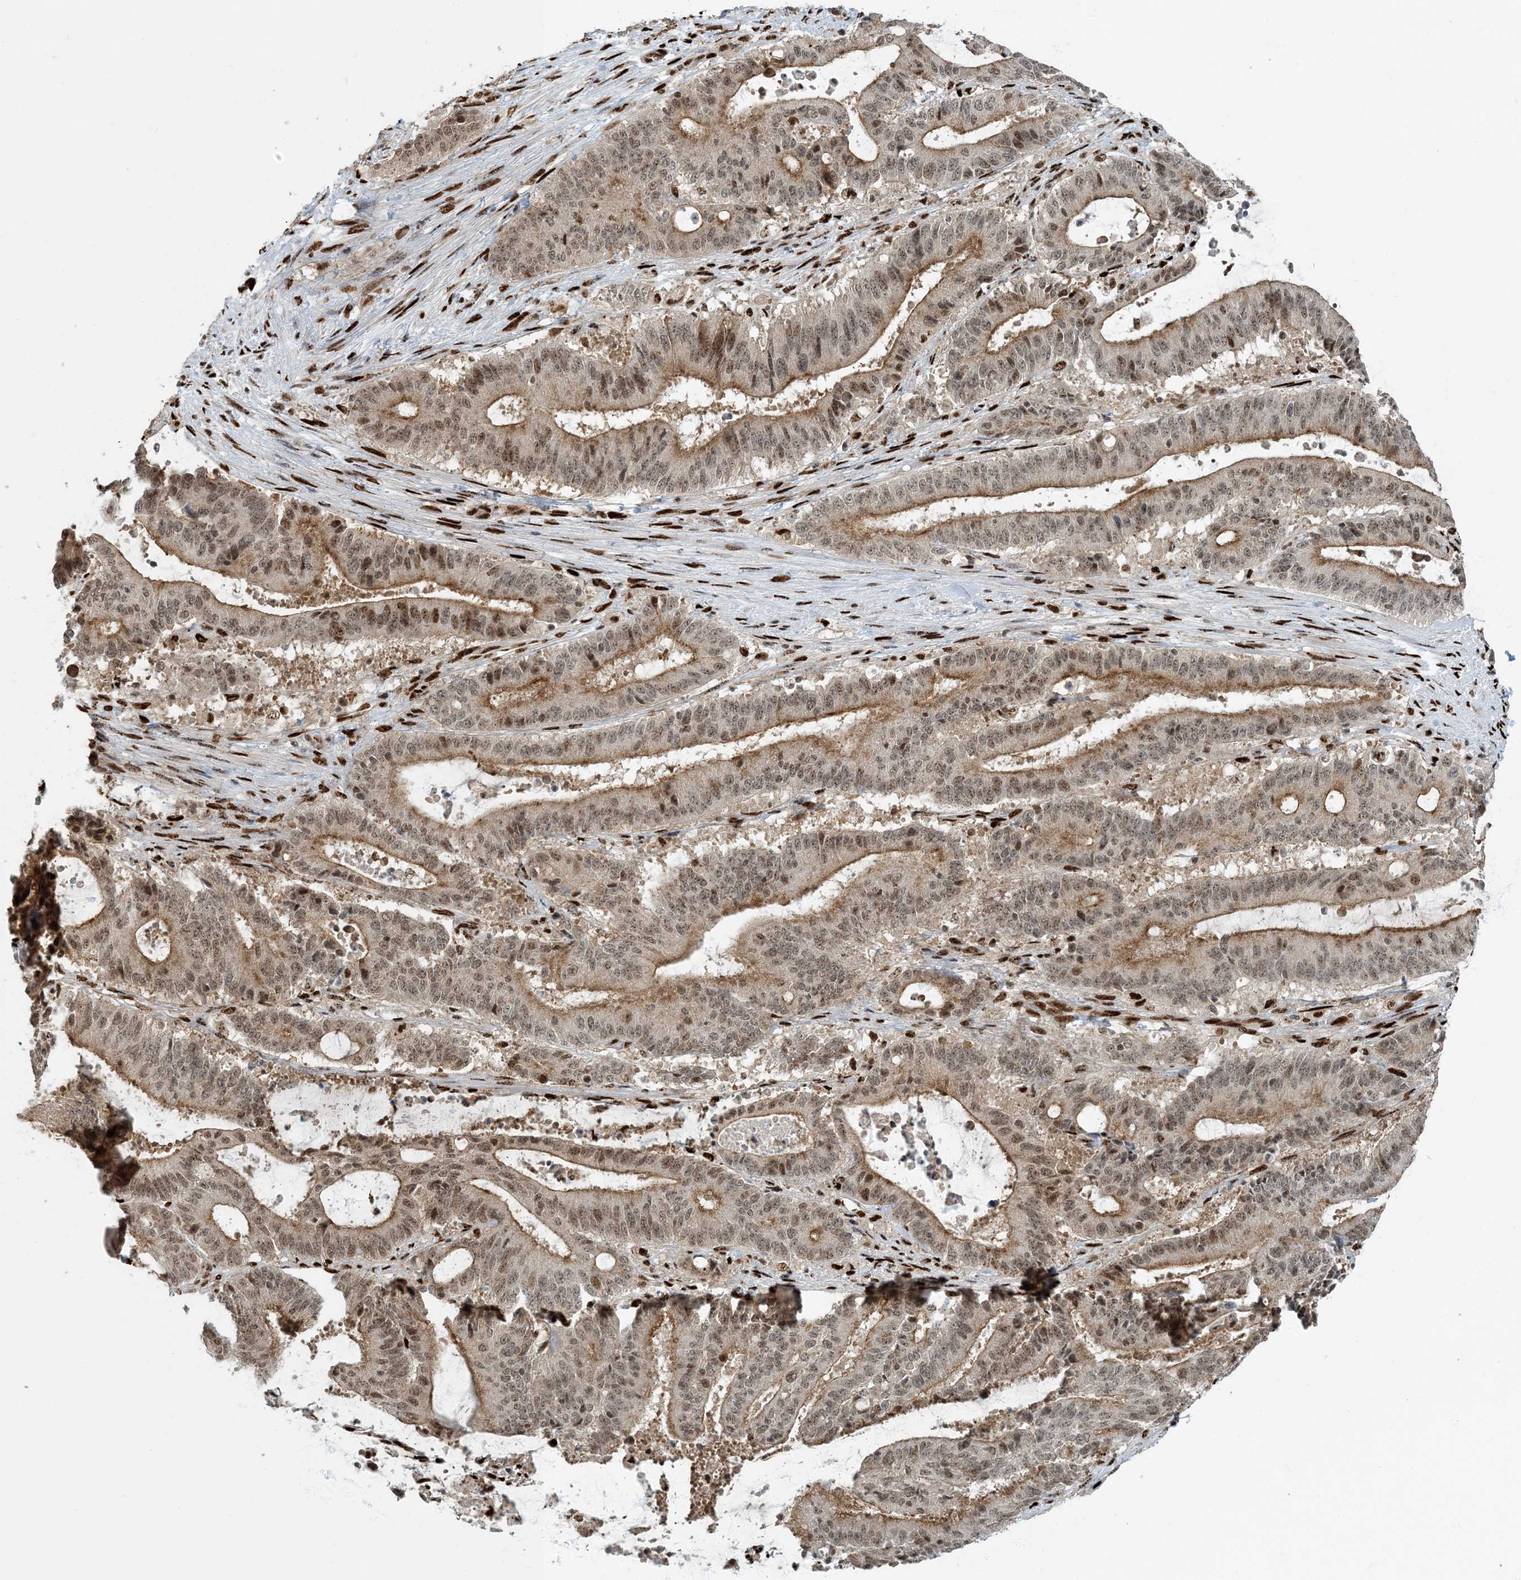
{"staining": {"intensity": "moderate", "quantity": ">75%", "location": "cytoplasmic/membranous,nuclear"}, "tissue": "liver cancer", "cell_type": "Tumor cells", "image_type": "cancer", "snomed": [{"axis": "morphology", "description": "Normal tissue, NOS"}, {"axis": "morphology", "description": "Cholangiocarcinoma"}, {"axis": "topography", "description": "Liver"}, {"axis": "topography", "description": "Peripheral nerve tissue"}], "caption": "Liver cancer tissue demonstrates moderate cytoplasmic/membranous and nuclear expression in approximately >75% of tumor cells, visualized by immunohistochemistry.", "gene": "MBD1", "patient": {"sex": "female", "age": 73}}